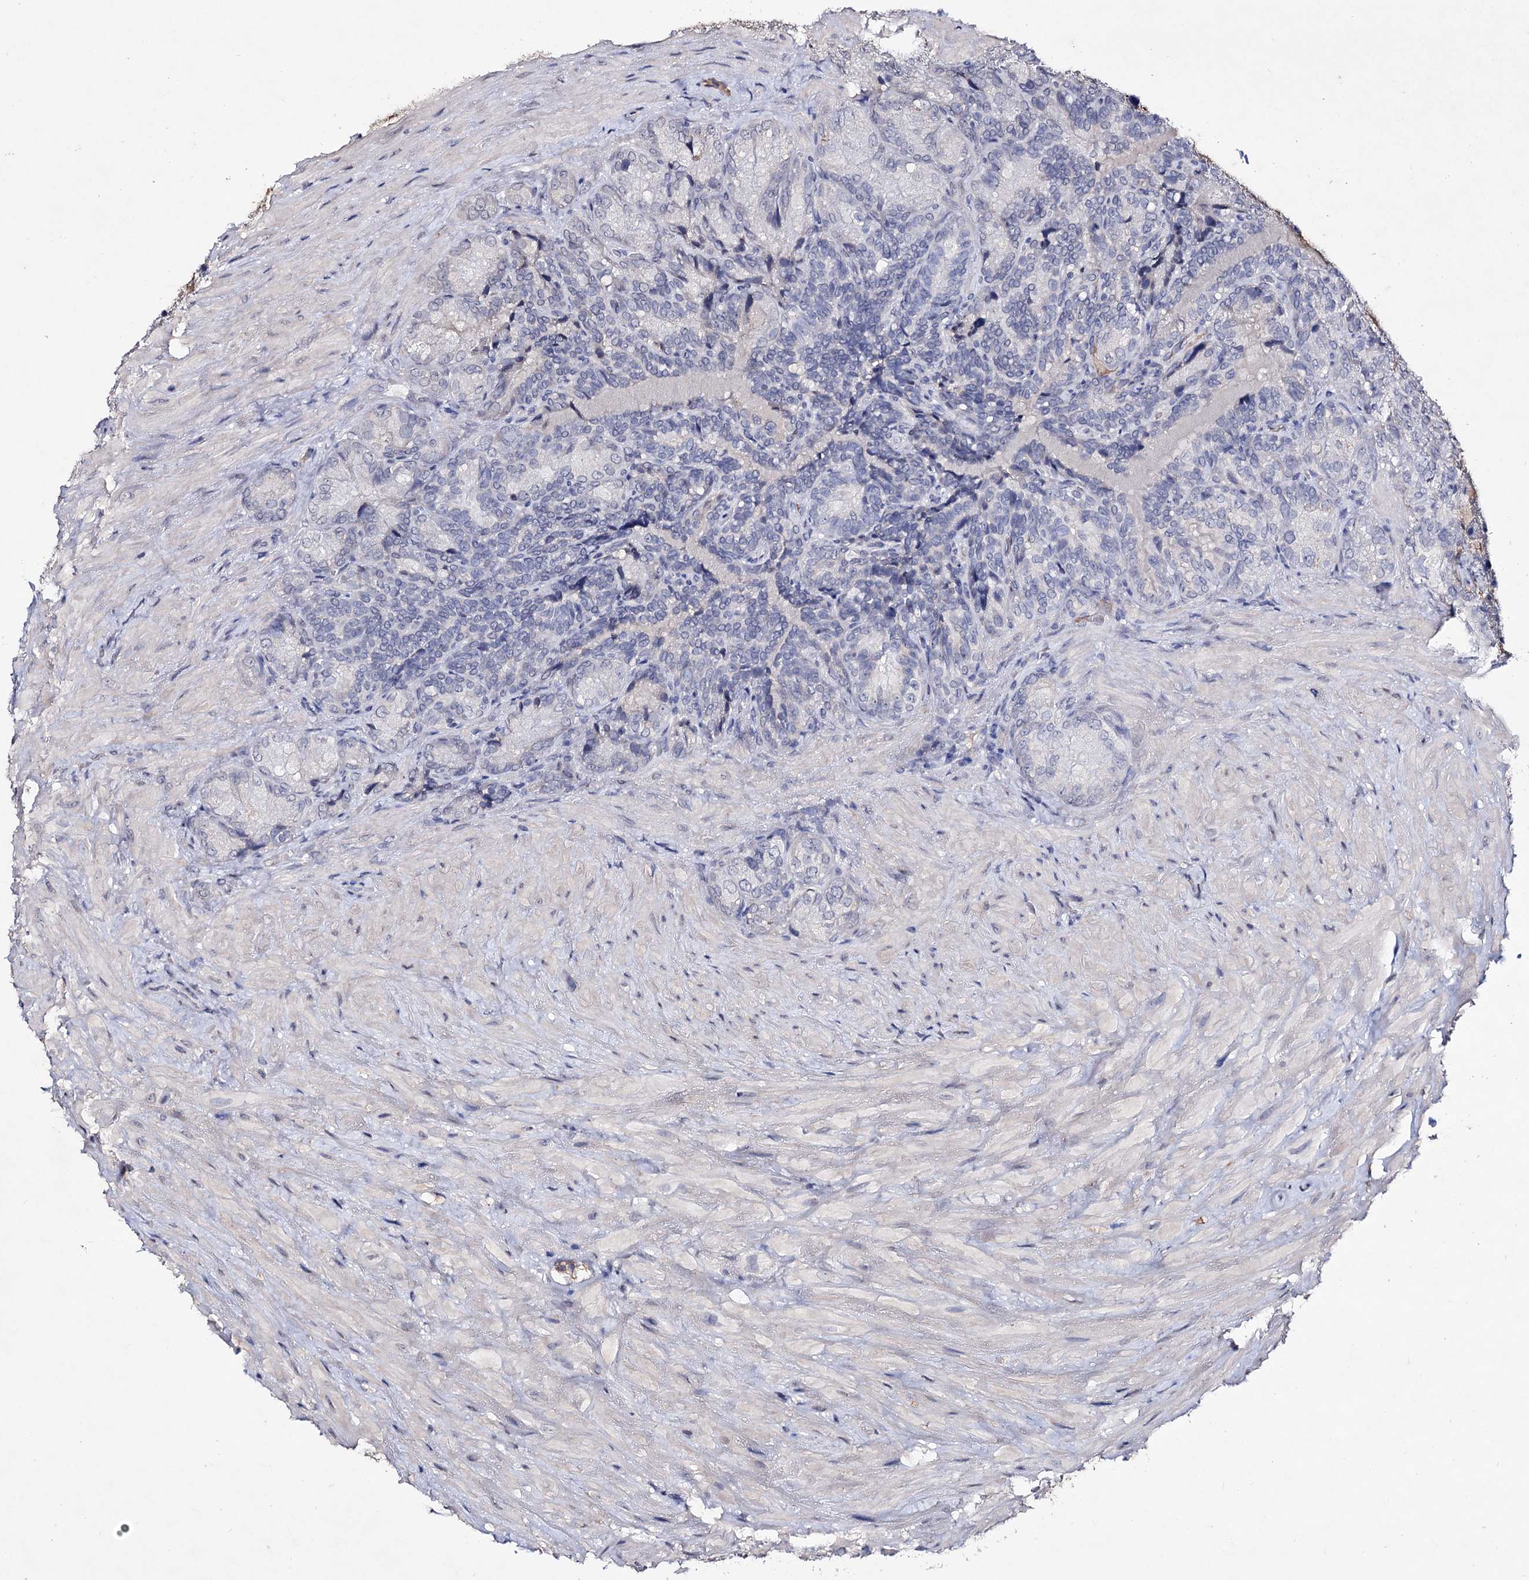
{"staining": {"intensity": "negative", "quantity": "none", "location": "none"}, "tissue": "seminal vesicle", "cell_type": "Glandular cells", "image_type": "normal", "snomed": [{"axis": "morphology", "description": "Normal tissue, NOS"}, {"axis": "topography", "description": "Seminal veicle"}], "caption": "This is an immunohistochemistry micrograph of normal seminal vesicle. There is no positivity in glandular cells.", "gene": "PLIN1", "patient": {"sex": "male", "age": 62}}